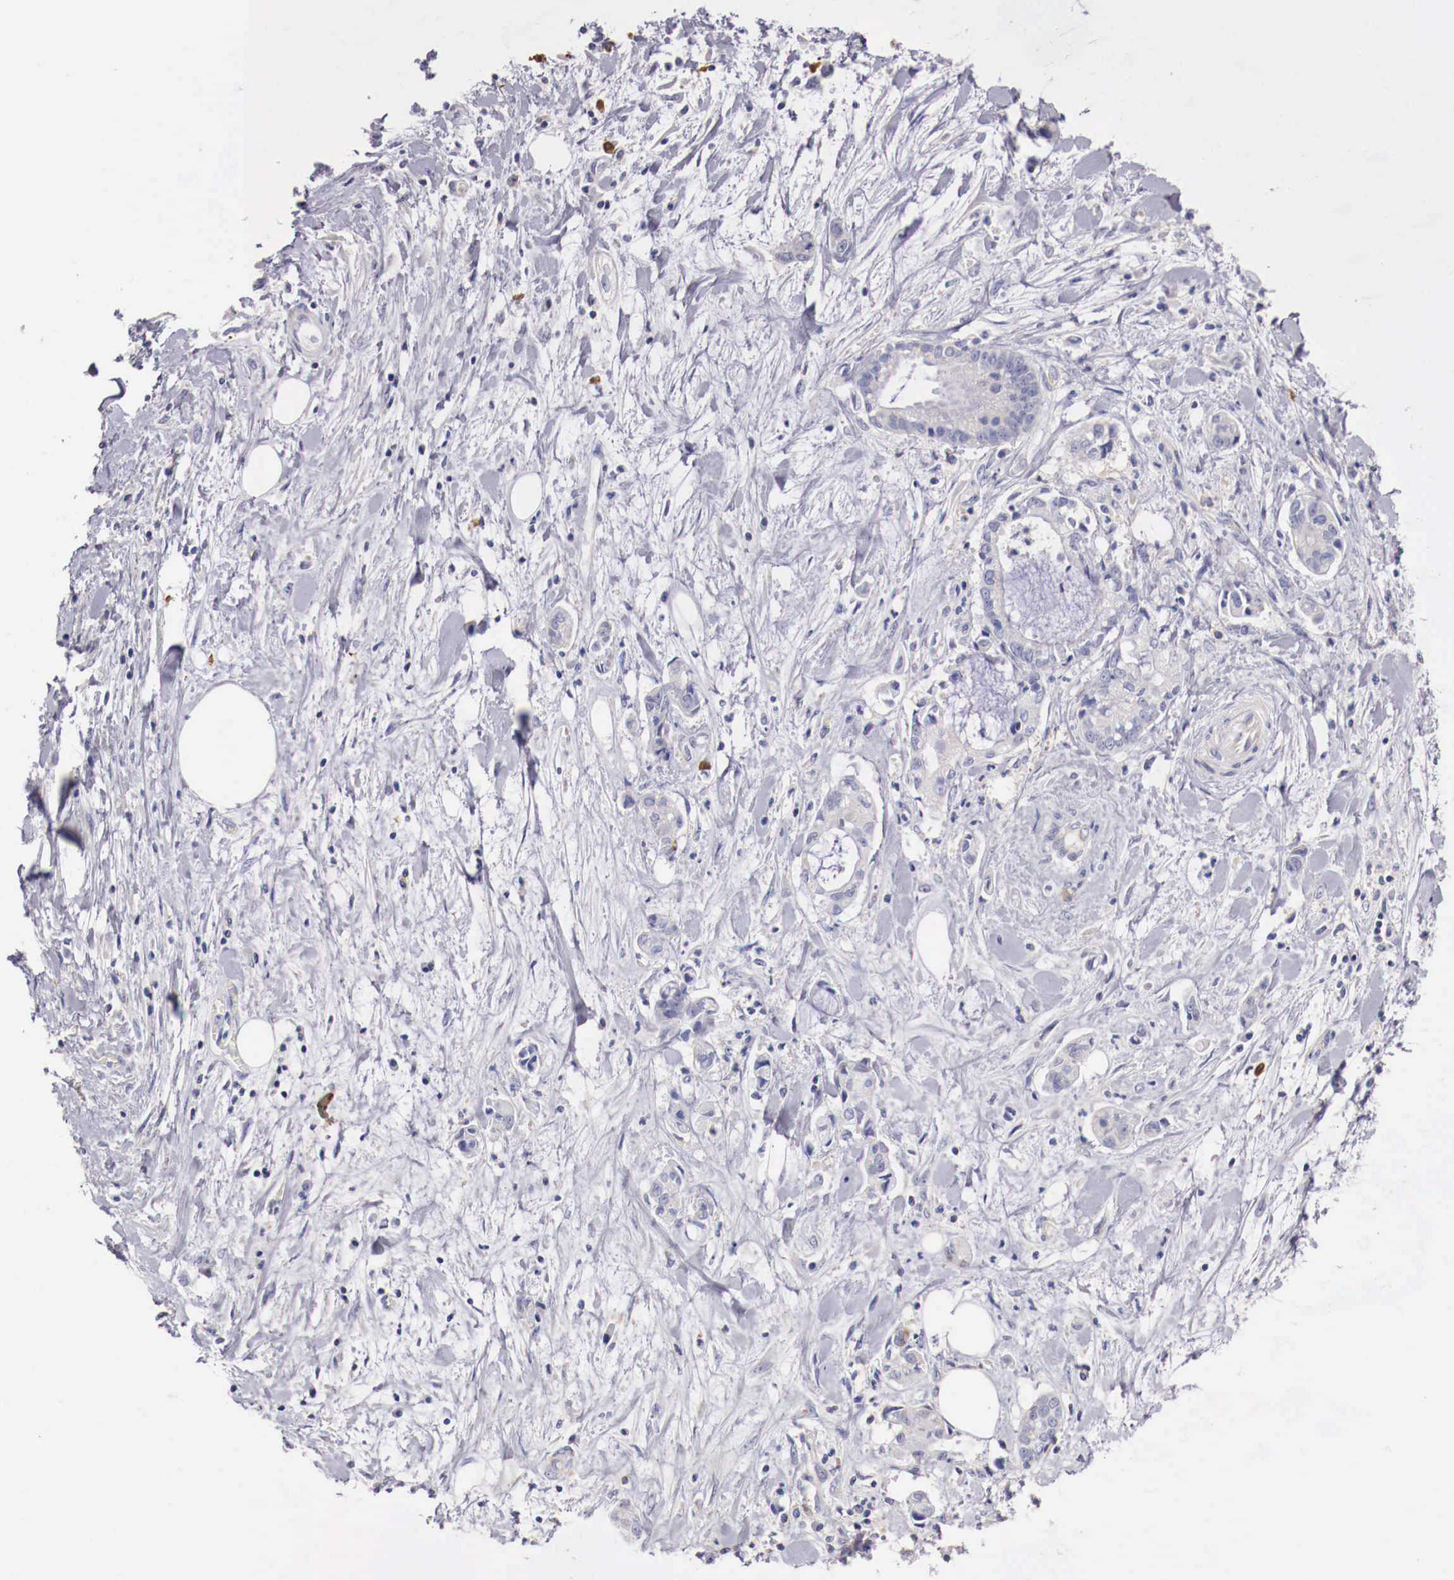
{"staining": {"intensity": "negative", "quantity": "none", "location": "none"}, "tissue": "liver cancer", "cell_type": "Tumor cells", "image_type": "cancer", "snomed": [{"axis": "morphology", "description": "Cholangiocarcinoma"}, {"axis": "topography", "description": "Liver"}], "caption": "This is a photomicrograph of immunohistochemistry (IHC) staining of cholangiocarcinoma (liver), which shows no positivity in tumor cells.", "gene": "PITPNA", "patient": {"sex": "male", "age": 57}}